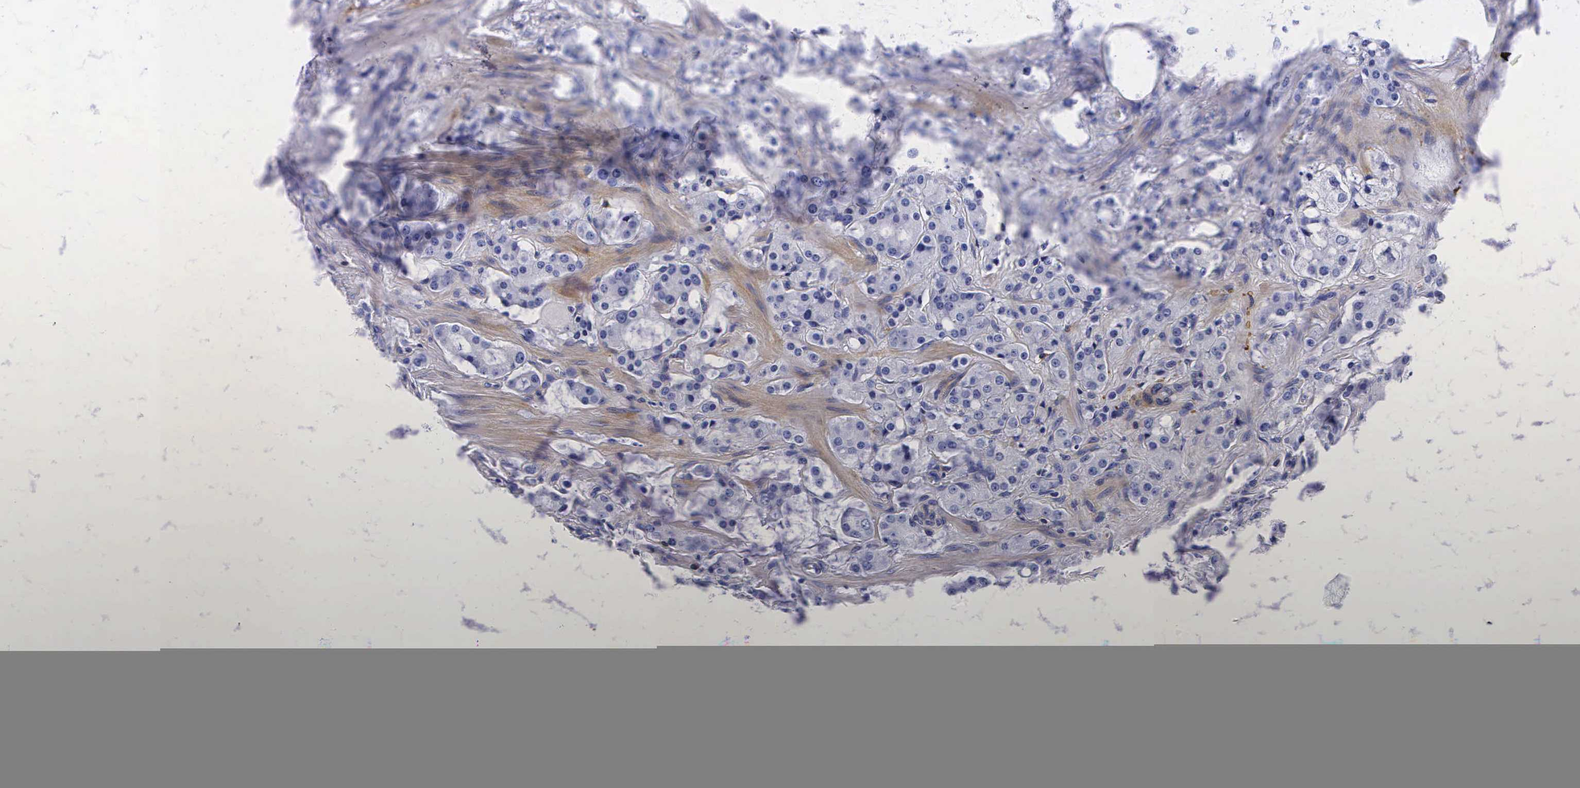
{"staining": {"intensity": "negative", "quantity": "none", "location": "none"}, "tissue": "prostate cancer", "cell_type": "Tumor cells", "image_type": "cancer", "snomed": [{"axis": "morphology", "description": "Adenocarcinoma, Medium grade"}, {"axis": "topography", "description": "Prostate"}], "caption": "DAB immunohistochemical staining of medium-grade adenocarcinoma (prostate) reveals no significant positivity in tumor cells. (DAB (3,3'-diaminobenzidine) immunohistochemistry visualized using brightfield microscopy, high magnification).", "gene": "ENO2", "patient": {"sex": "male", "age": 73}}